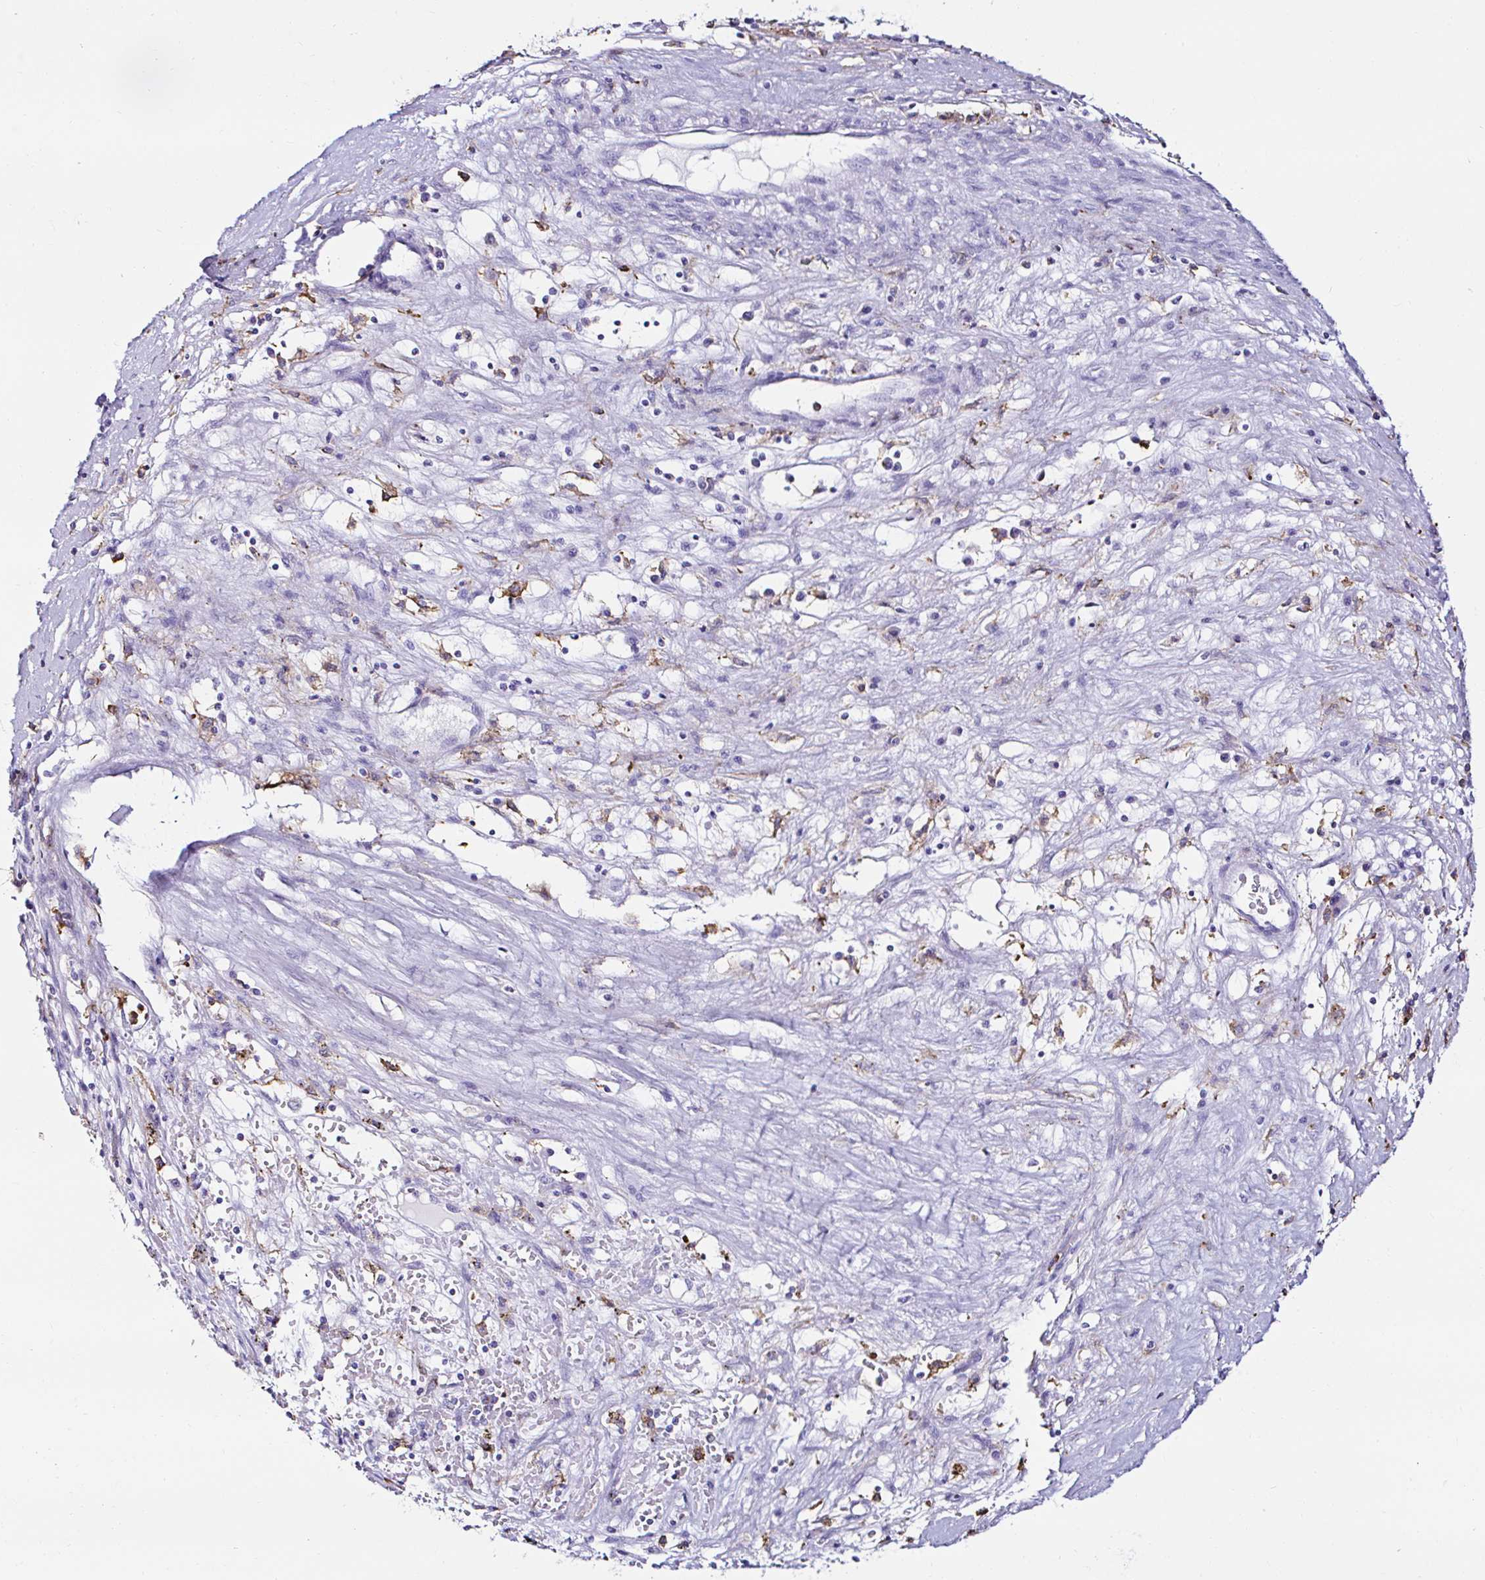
{"staining": {"intensity": "negative", "quantity": "none", "location": "none"}, "tissue": "liver cancer", "cell_type": "Tumor cells", "image_type": "cancer", "snomed": [{"axis": "morphology", "description": "Carcinoma, Hepatocellular, NOS"}, {"axis": "topography", "description": "Liver"}], "caption": "Human liver cancer stained for a protein using immunohistochemistry (IHC) exhibits no staining in tumor cells.", "gene": "CYBB", "patient": {"sex": "female", "age": 77}}